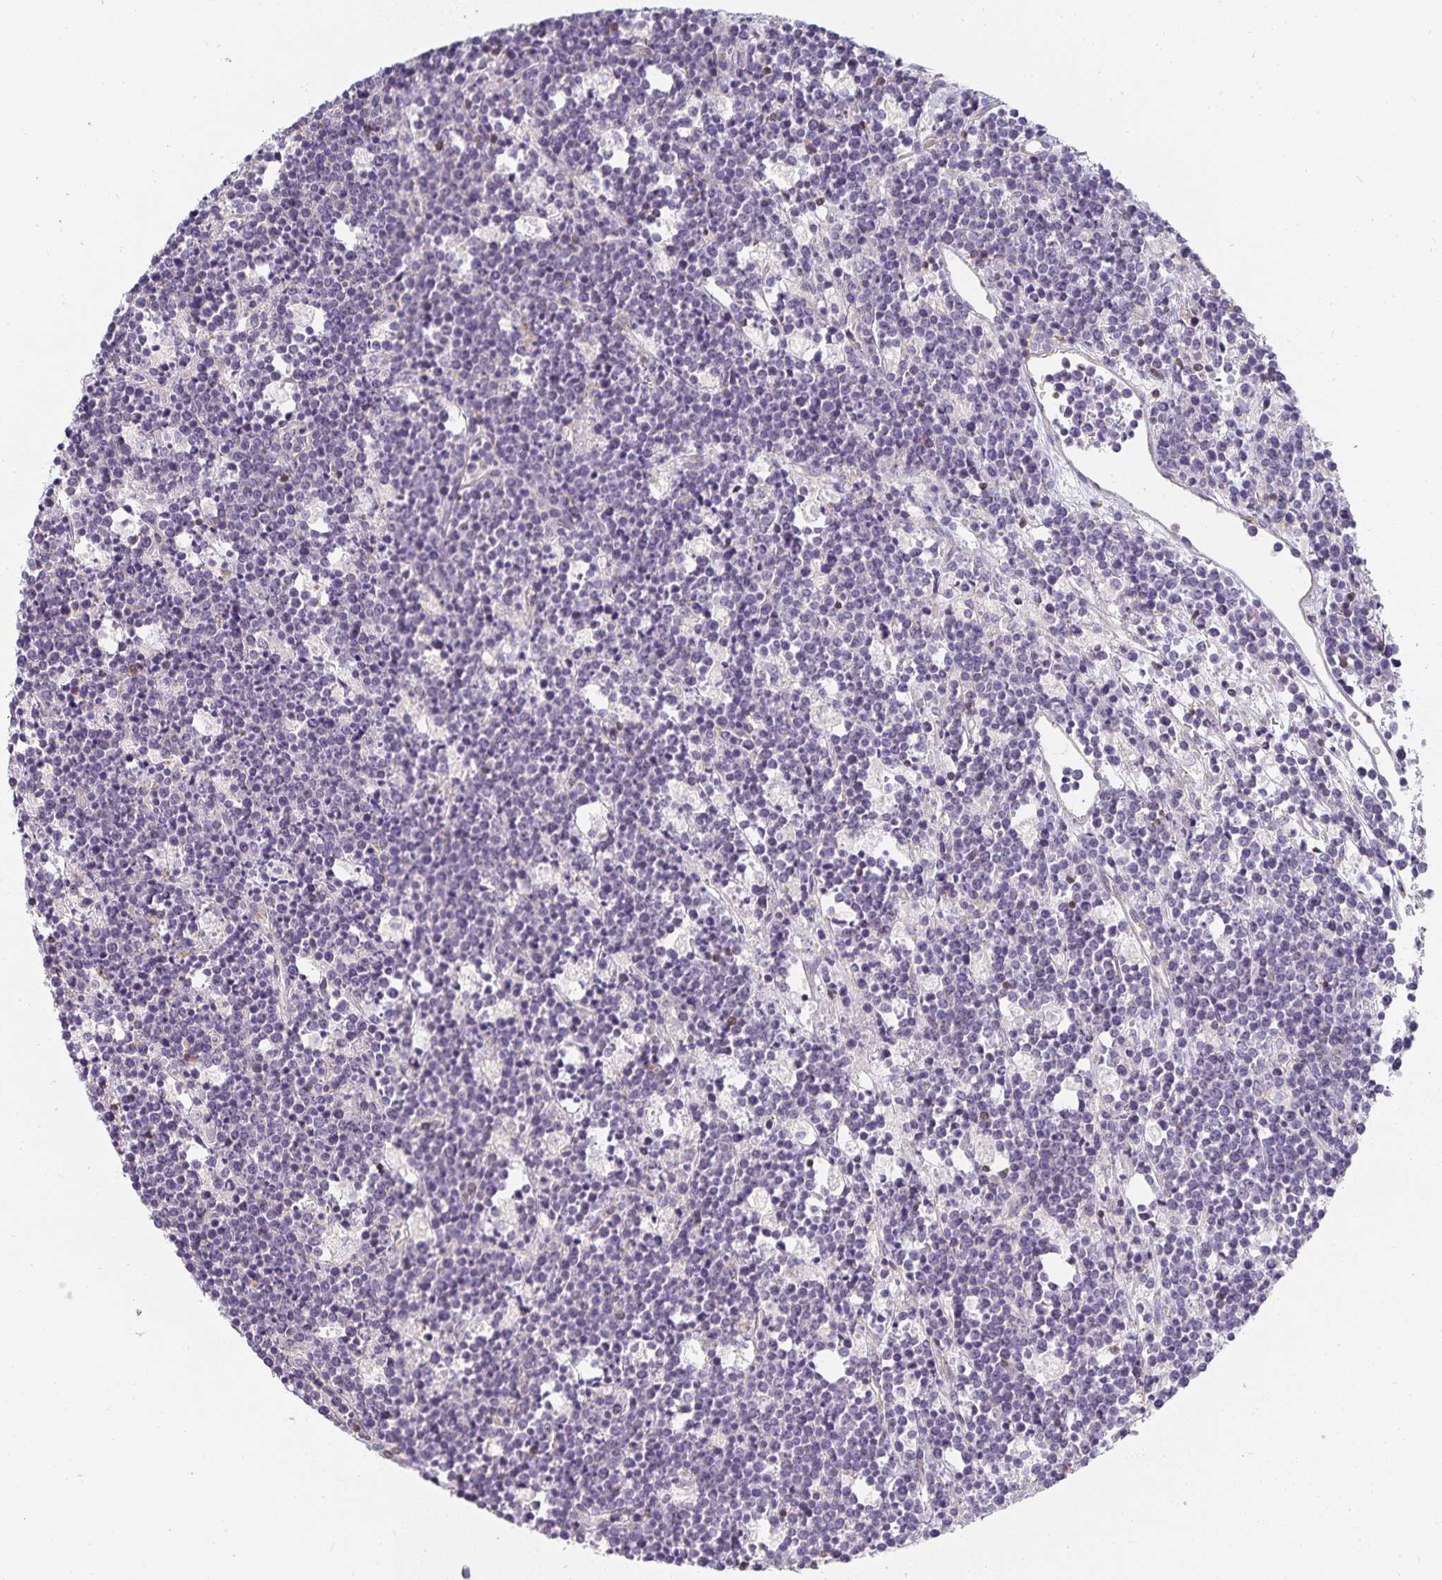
{"staining": {"intensity": "negative", "quantity": "none", "location": "none"}, "tissue": "lymphoma", "cell_type": "Tumor cells", "image_type": "cancer", "snomed": [{"axis": "morphology", "description": "Malignant lymphoma, non-Hodgkin's type, High grade"}, {"axis": "topography", "description": "Ovary"}], "caption": "Malignant lymphoma, non-Hodgkin's type (high-grade) was stained to show a protein in brown. There is no significant expression in tumor cells.", "gene": "GATA3", "patient": {"sex": "female", "age": 56}}